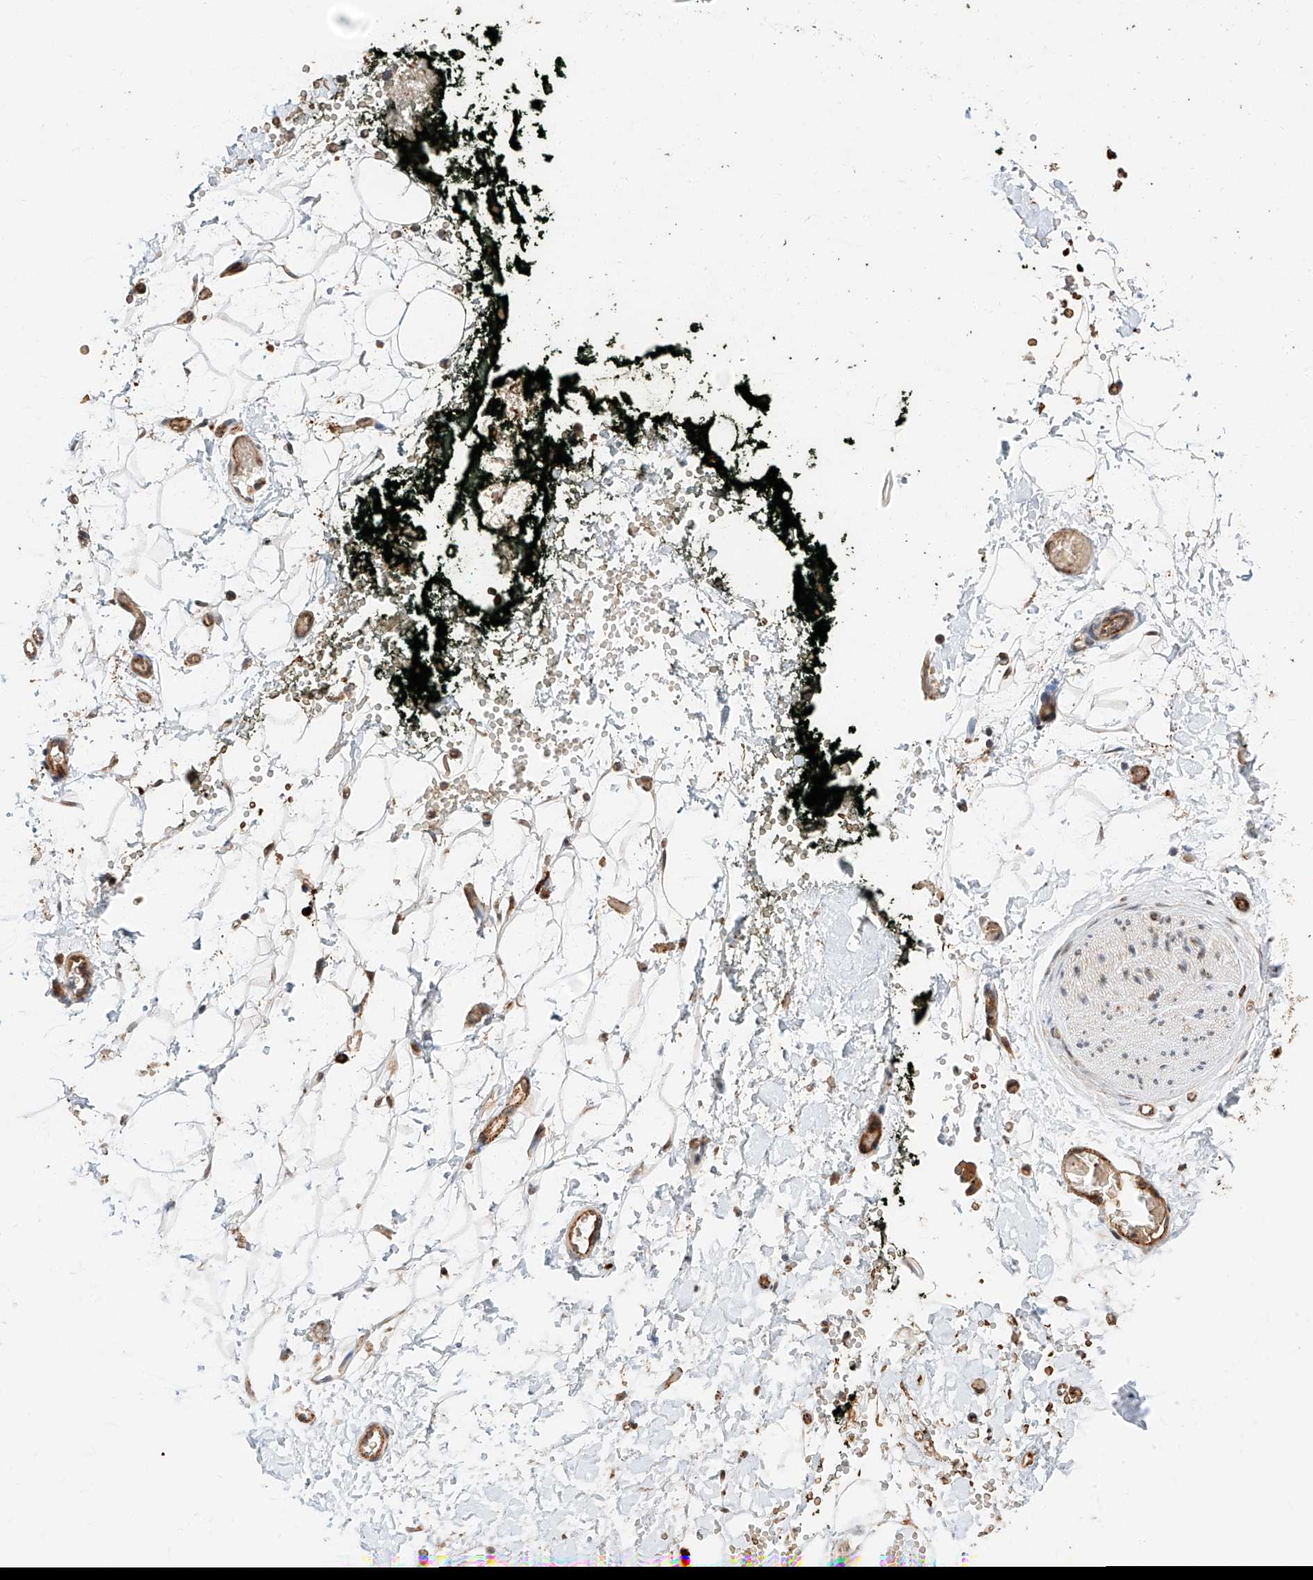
{"staining": {"intensity": "weak", "quantity": "25%-75%", "location": "cytoplasmic/membranous"}, "tissue": "adipose tissue", "cell_type": "Adipocytes", "image_type": "normal", "snomed": [{"axis": "morphology", "description": "Normal tissue, NOS"}, {"axis": "morphology", "description": "Adenocarcinoma, NOS"}, {"axis": "topography", "description": "Pancreas"}, {"axis": "topography", "description": "Peripheral nerve tissue"}], "caption": "Adipocytes exhibit weak cytoplasmic/membranous staining in about 25%-75% of cells in unremarkable adipose tissue. The protein of interest is shown in brown color, while the nuclei are stained blue.", "gene": "THTPA", "patient": {"sex": "male", "age": 59}}